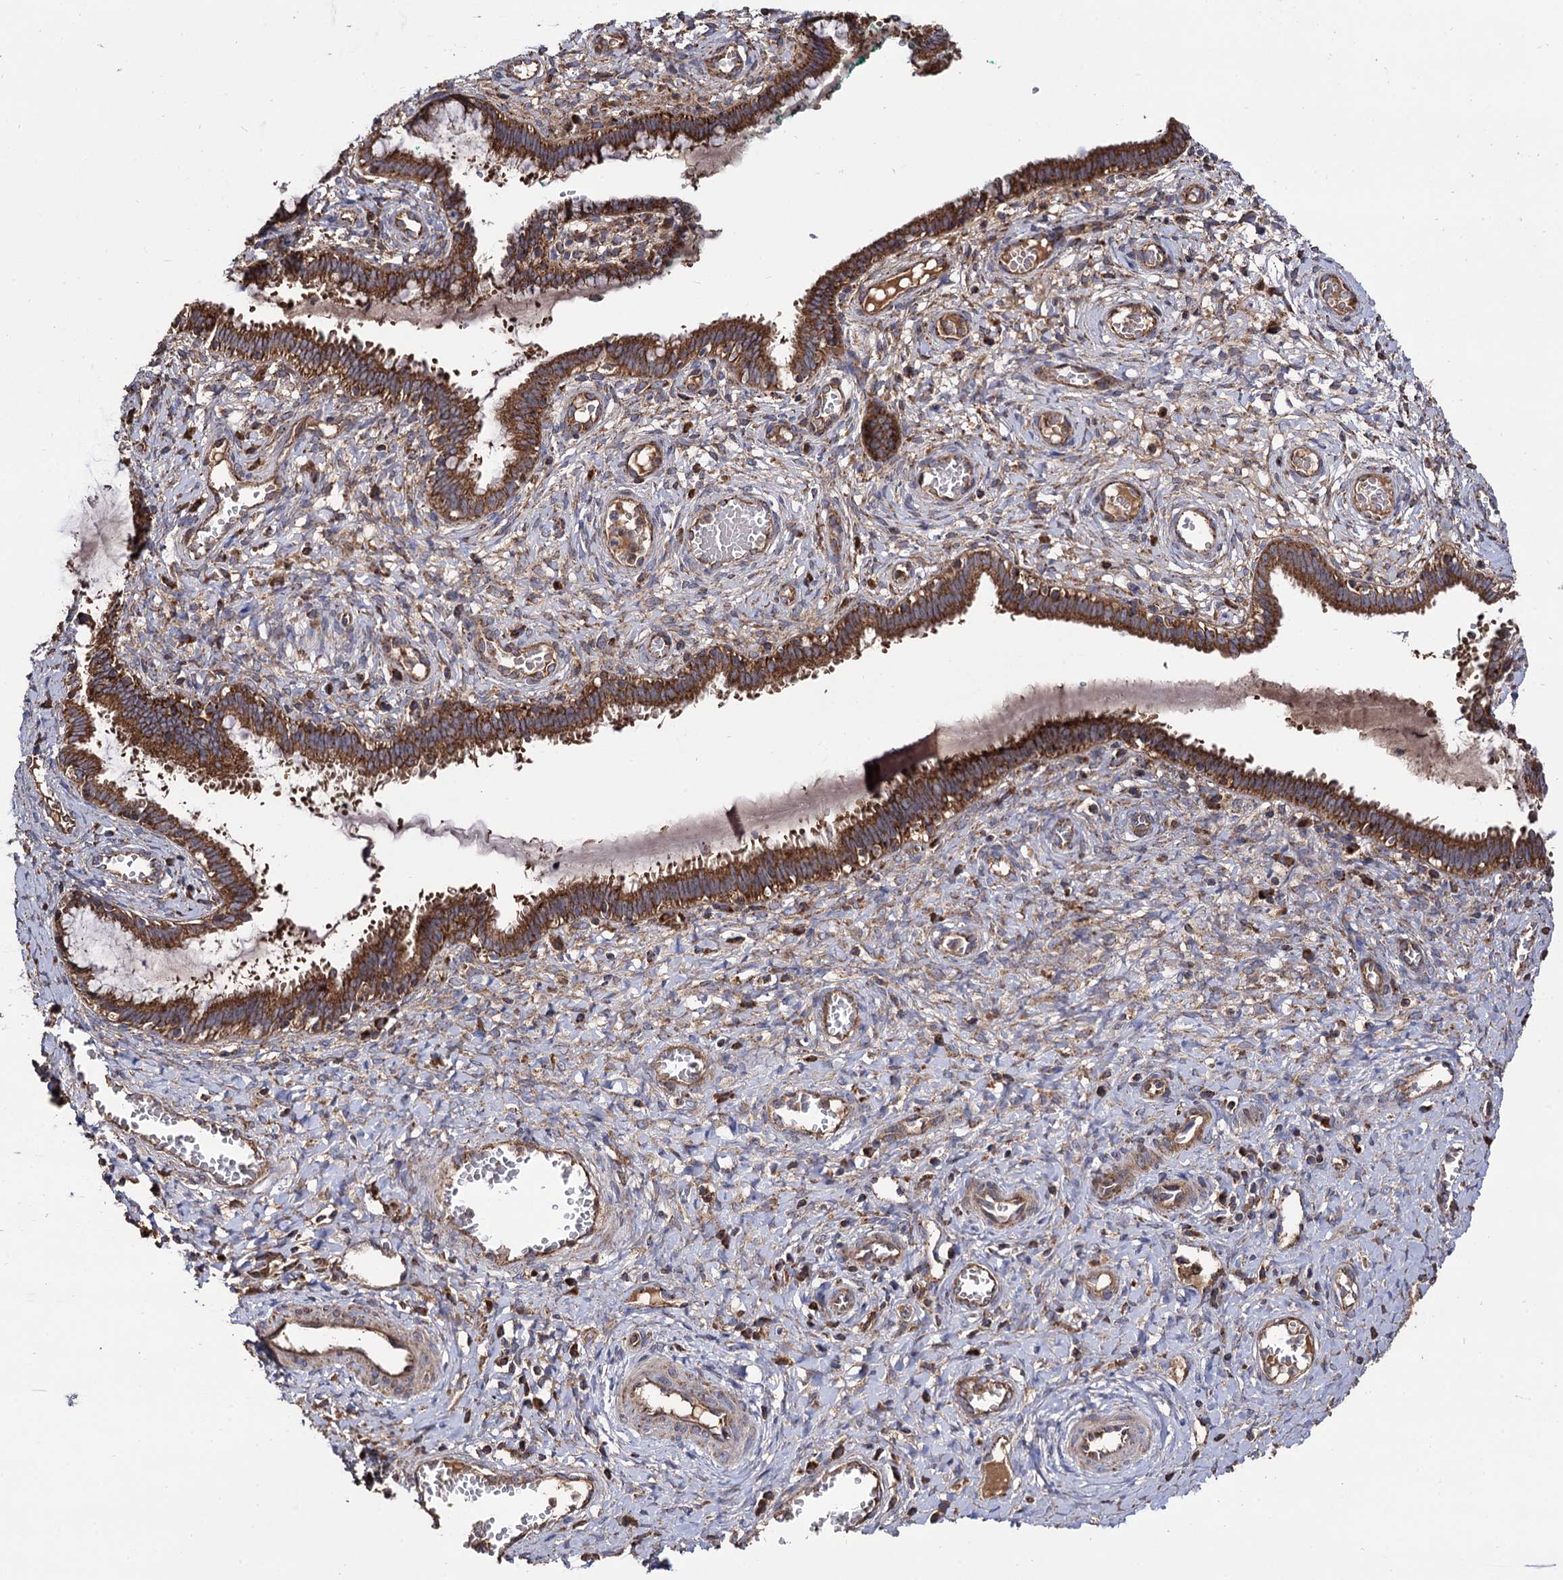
{"staining": {"intensity": "strong", "quantity": ">75%", "location": "cytoplasmic/membranous"}, "tissue": "cervix", "cell_type": "Glandular cells", "image_type": "normal", "snomed": [{"axis": "morphology", "description": "Normal tissue, NOS"}, {"axis": "morphology", "description": "Adenocarcinoma, NOS"}, {"axis": "topography", "description": "Cervix"}], "caption": "This photomicrograph reveals immunohistochemistry staining of normal human cervix, with high strong cytoplasmic/membranous positivity in about >75% of glandular cells.", "gene": "IQCH", "patient": {"sex": "female", "age": 29}}